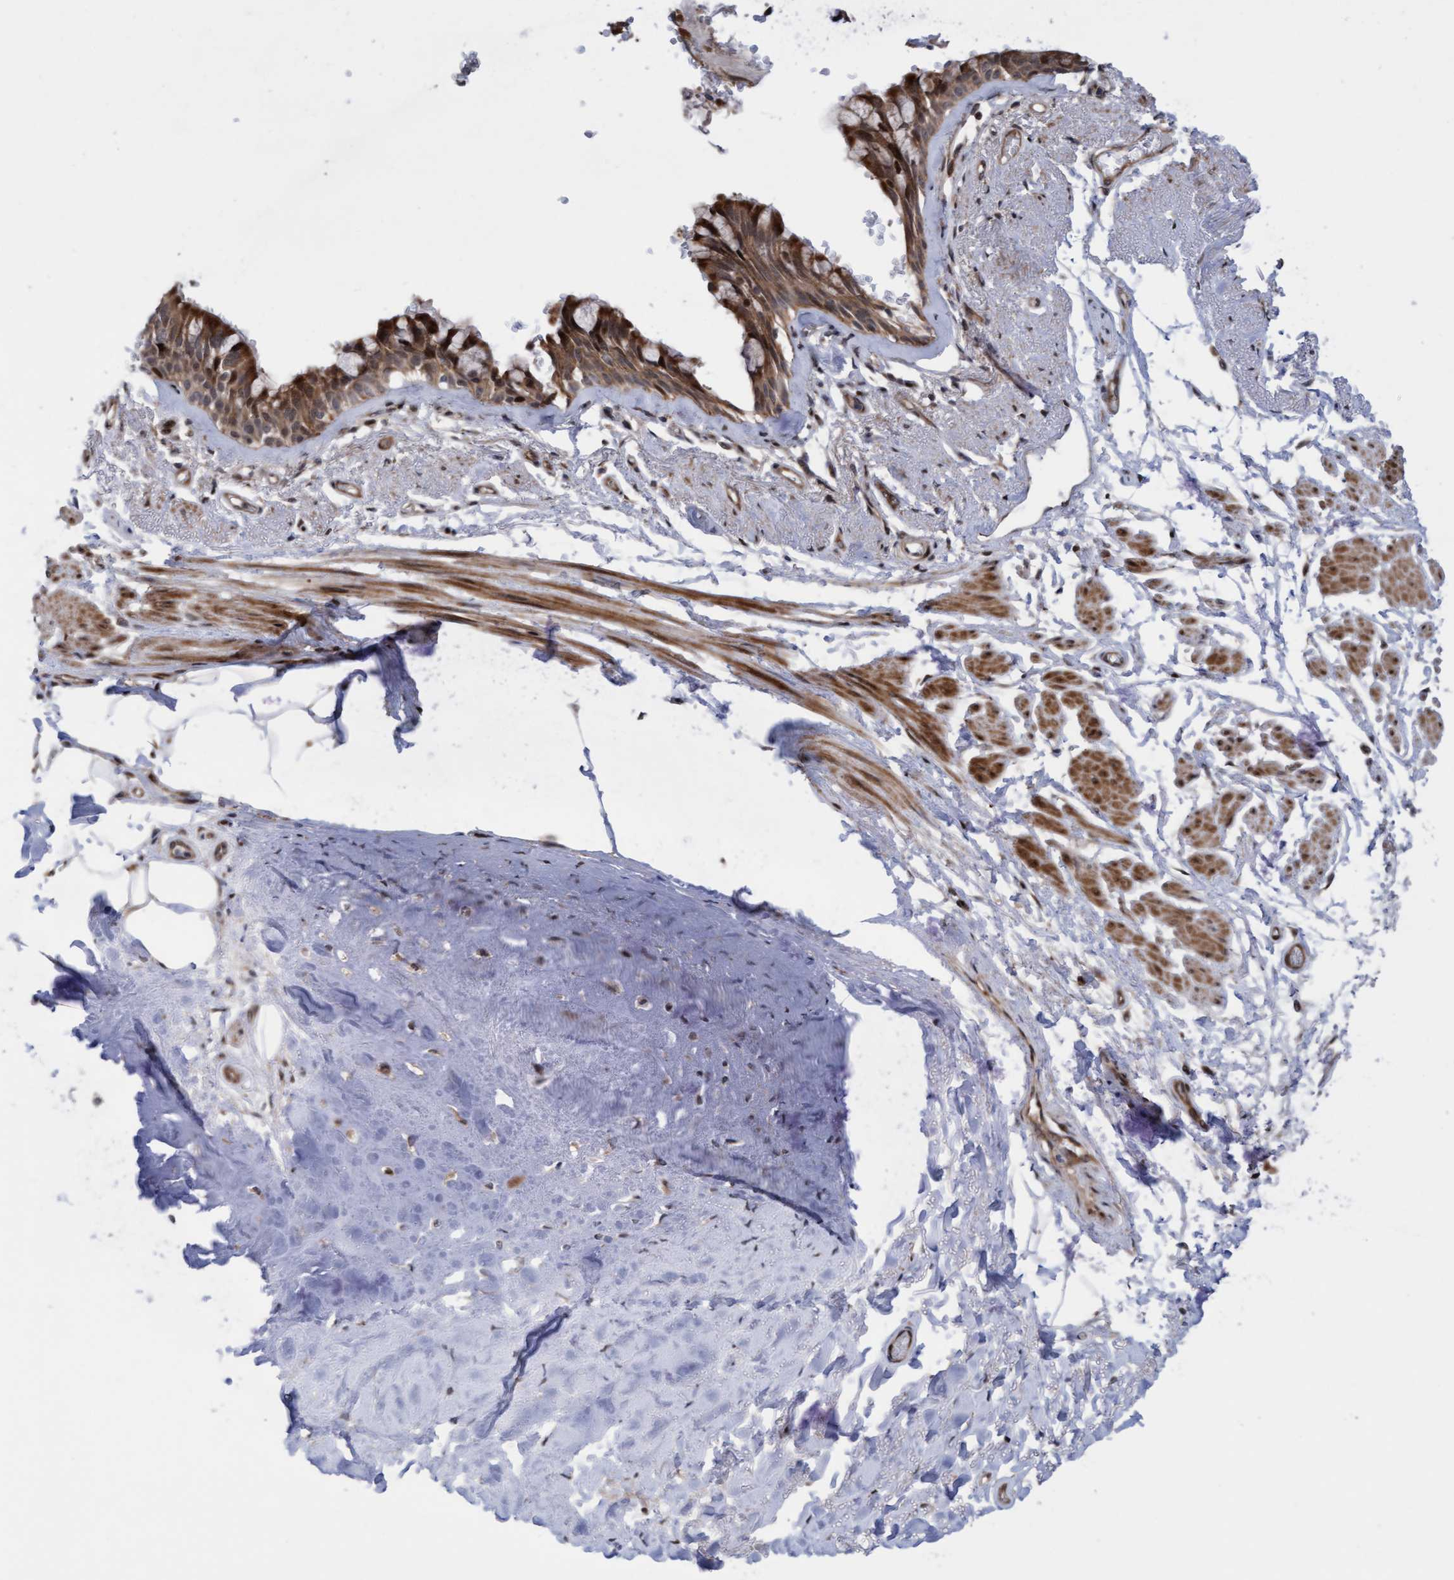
{"staining": {"intensity": "strong", "quantity": ">75%", "location": "cytoplasmic/membranous,nuclear"}, "tissue": "bronchus", "cell_type": "Respiratory epithelial cells", "image_type": "normal", "snomed": [{"axis": "morphology", "description": "Normal tissue, NOS"}, {"axis": "topography", "description": "Bronchus"}], "caption": "A micrograph showing strong cytoplasmic/membranous,nuclear positivity in about >75% of respiratory epithelial cells in benign bronchus, as visualized by brown immunohistochemical staining.", "gene": "ITFG1", "patient": {"sex": "male", "age": 66}}